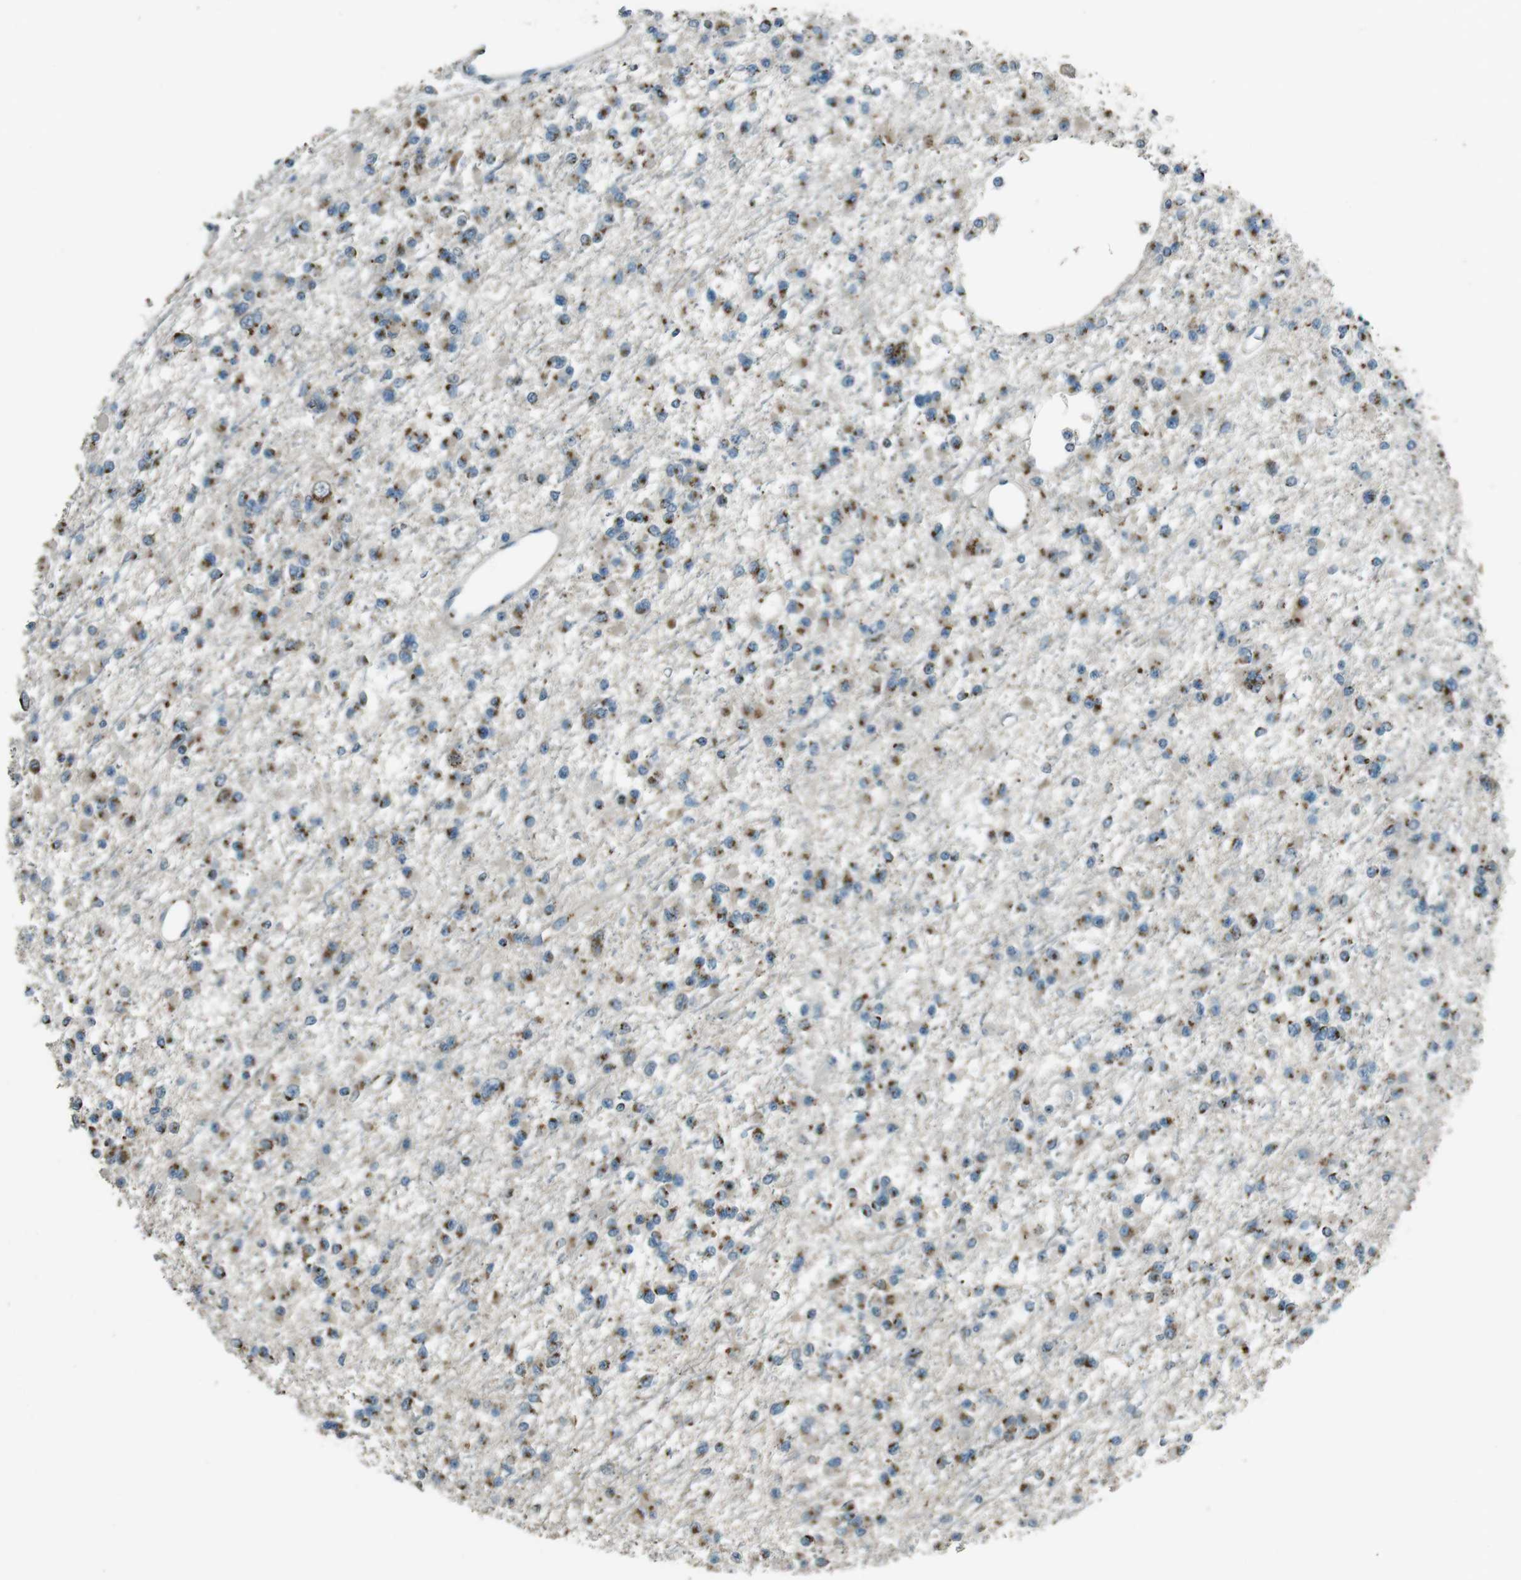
{"staining": {"intensity": "moderate", "quantity": ">75%", "location": "cytoplasmic/membranous"}, "tissue": "glioma", "cell_type": "Tumor cells", "image_type": "cancer", "snomed": [{"axis": "morphology", "description": "Glioma, malignant, Low grade"}, {"axis": "topography", "description": "Brain"}], "caption": "This image displays IHC staining of malignant glioma (low-grade), with medium moderate cytoplasmic/membranous positivity in about >75% of tumor cells.", "gene": "TMEM115", "patient": {"sex": "female", "age": 22}}